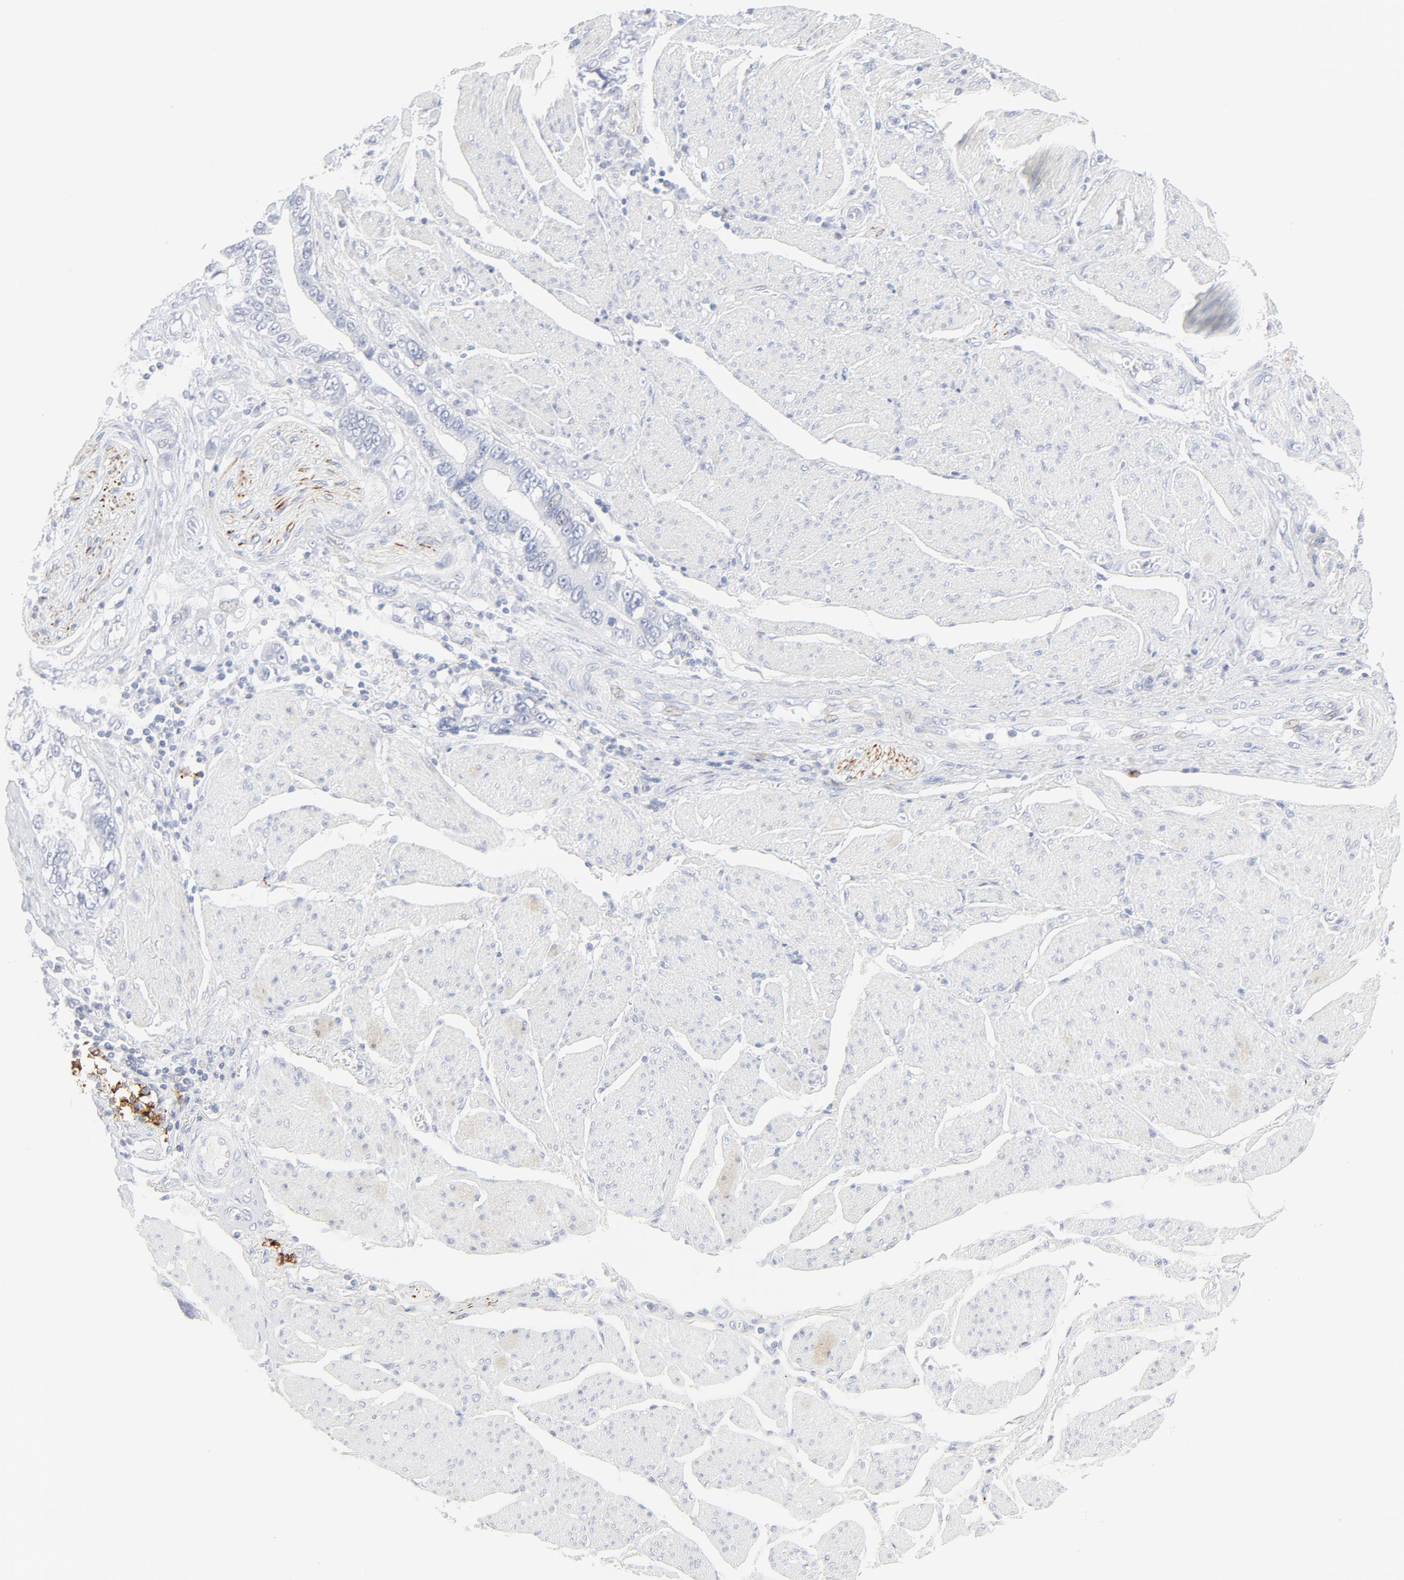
{"staining": {"intensity": "negative", "quantity": "none", "location": "none"}, "tissue": "stomach cancer", "cell_type": "Tumor cells", "image_type": "cancer", "snomed": [{"axis": "morphology", "description": "Adenocarcinoma, NOS"}, {"axis": "topography", "description": "Pancreas"}, {"axis": "topography", "description": "Stomach, upper"}], "caption": "Immunohistochemistry (IHC) of human stomach adenocarcinoma demonstrates no positivity in tumor cells. (IHC, brightfield microscopy, high magnification).", "gene": "CCR7", "patient": {"sex": "male", "age": 77}}